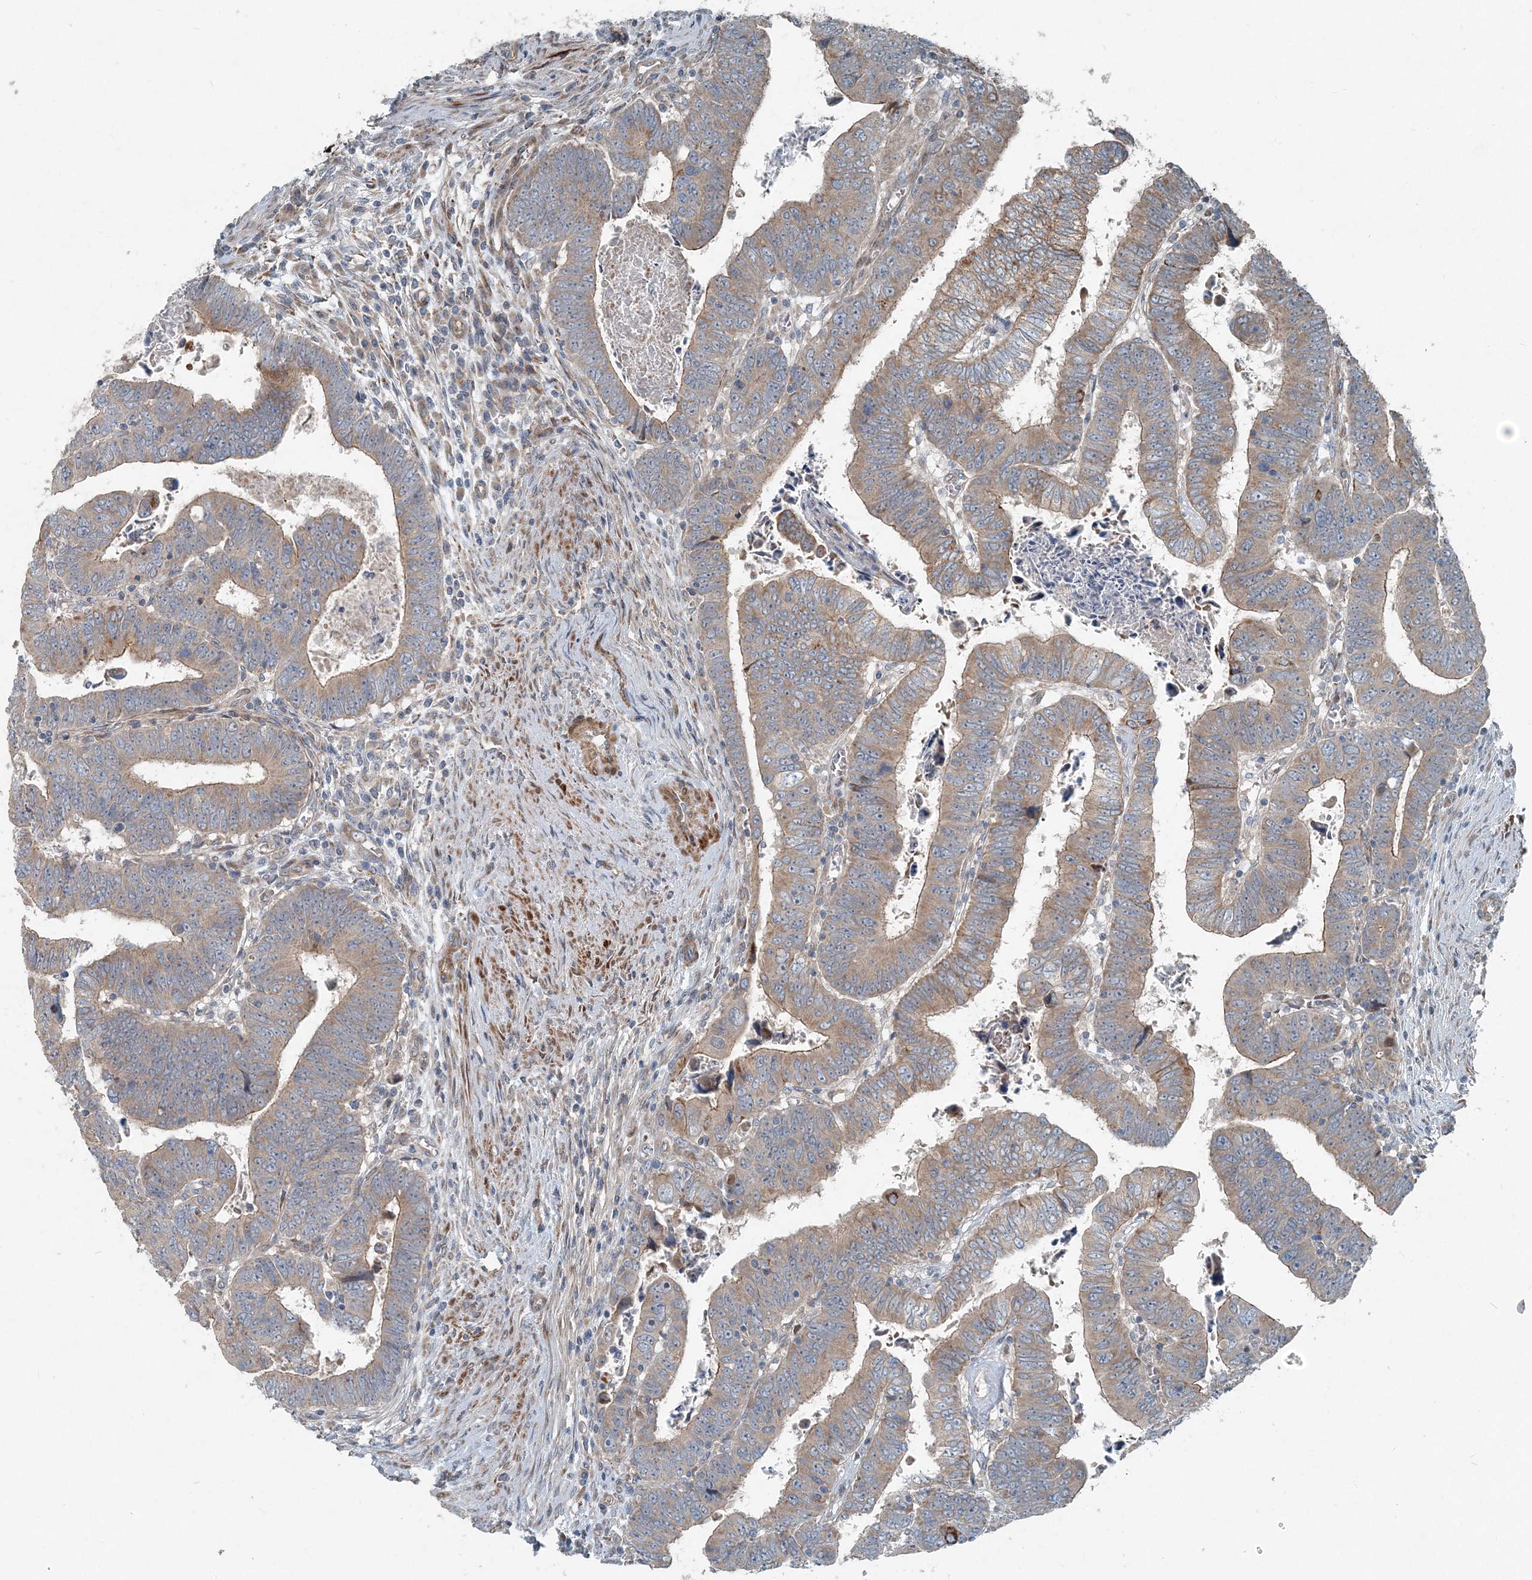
{"staining": {"intensity": "weak", "quantity": ">75%", "location": "cytoplasmic/membranous"}, "tissue": "colorectal cancer", "cell_type": "Tumor cells", "image_type": "cancer", "snomed": [{"axis": "morphology", "description": "Normal tissue, NOS"}, {"axis": "morphology", "description": "Adenocarcinoma, NOS"}, {"axis": "topography", "description": "Rectum"}], "caption": "Colorectal cancer was stained to show a protein in brown. There is low levels of weak cytoplasmic/membranous positivity in about >75% of tumor cells.", "gene": "INTU", "patient": {"sex": "female", "age": 65}}